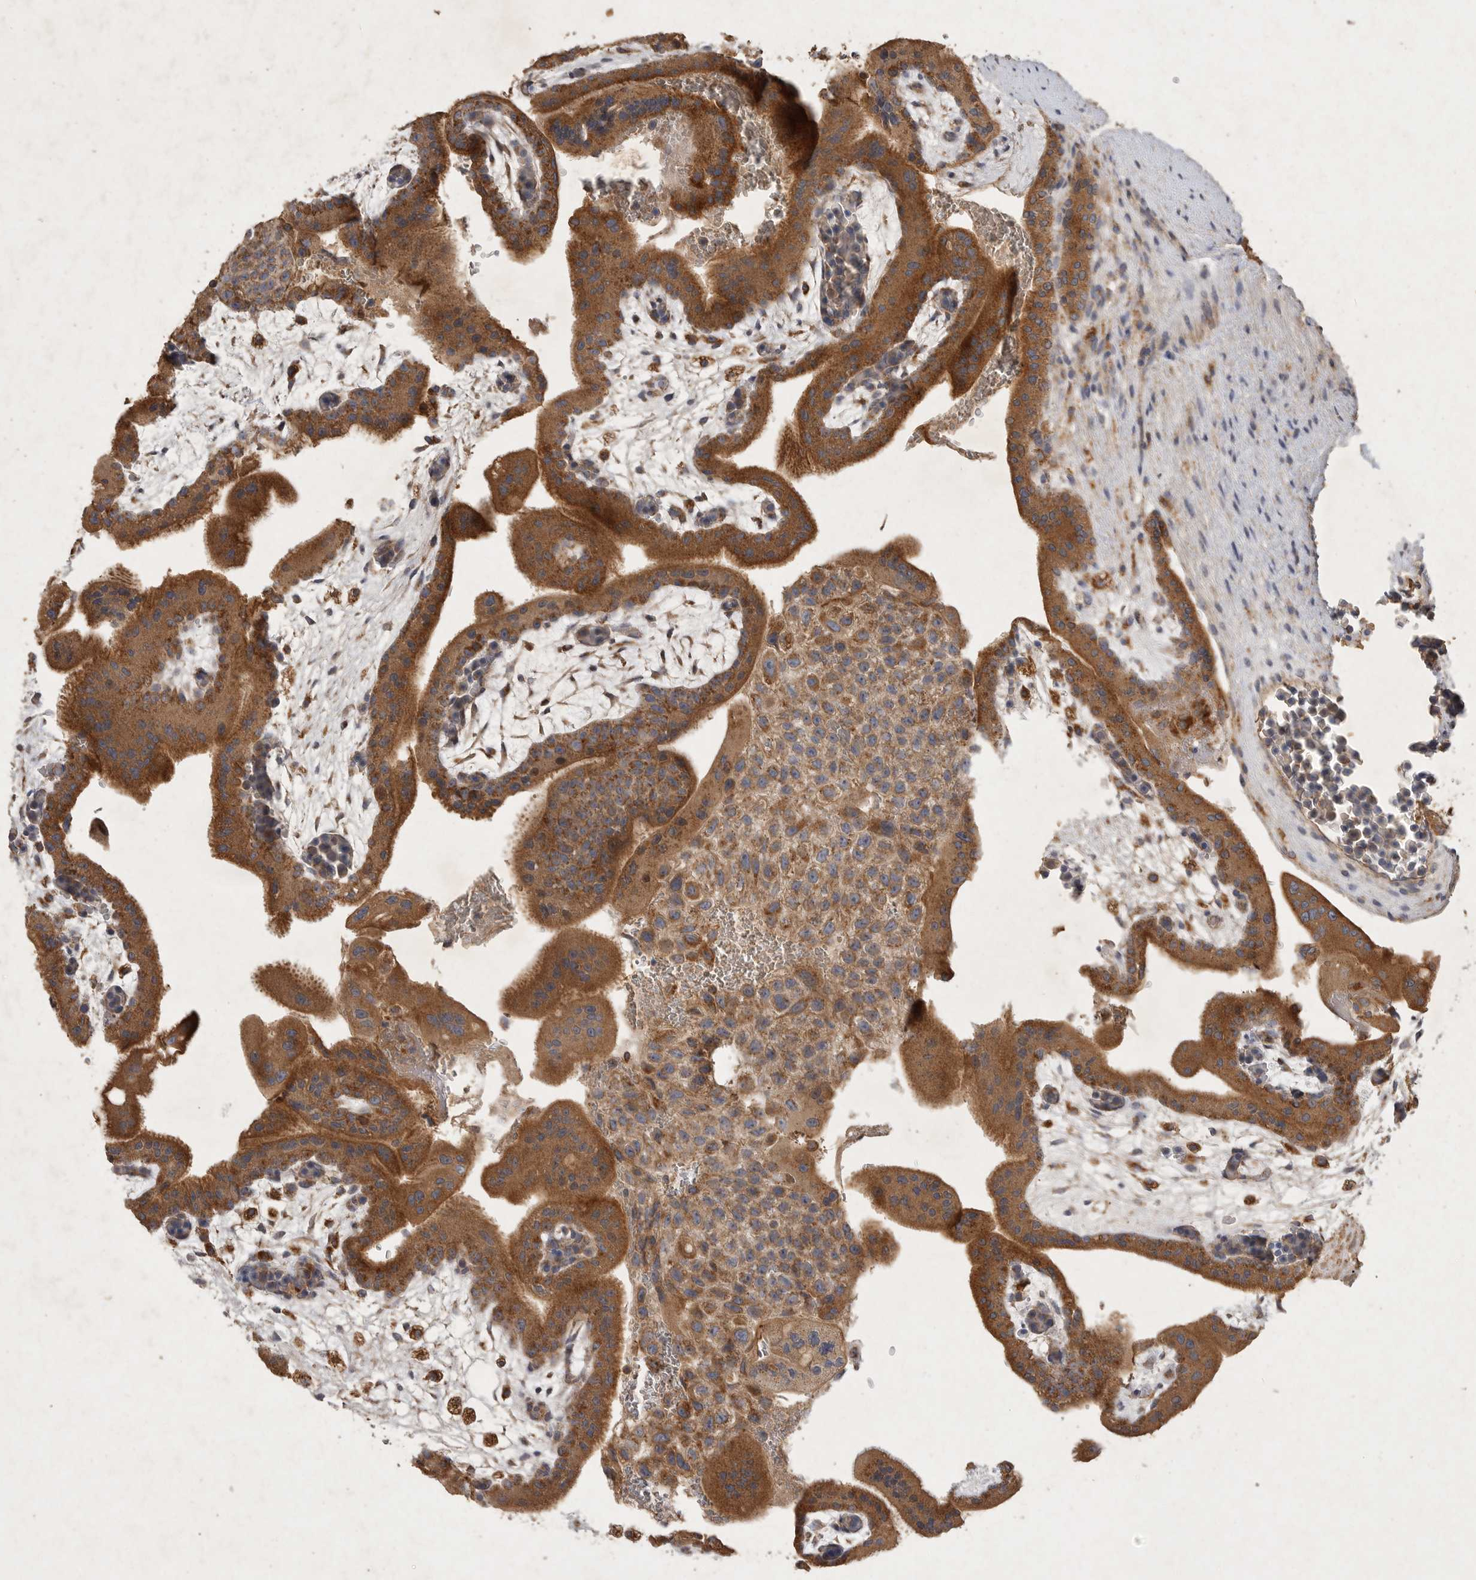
{"staining": {"intensity": "moderate", "quantity": ">75%", "location": "cytoplasmic/membranous"}, "tissue": "placenta", "cell_type": "Decidual cells", "image_type": "normal", "snomed": [{"axis": "morphology", "description": "Normal tissue, NOS"}, {"axis": "topography", "description": "Placenta"}], "caption": "DAB (3,3'-diaminobenzidine) immunohistochemical staining of benign human placenta displays moderate cytoplasmic/membranous protein positivity in approximately >75% of decidual cells. The protein is stained brown, and the nuclei are stained in blue (DAB (3,3'-diaminobenzidine) IHC with brightfield microscopy, high magnification).", "gene": "MRPL41", "patient": {"sex": "female", "age": 35}}